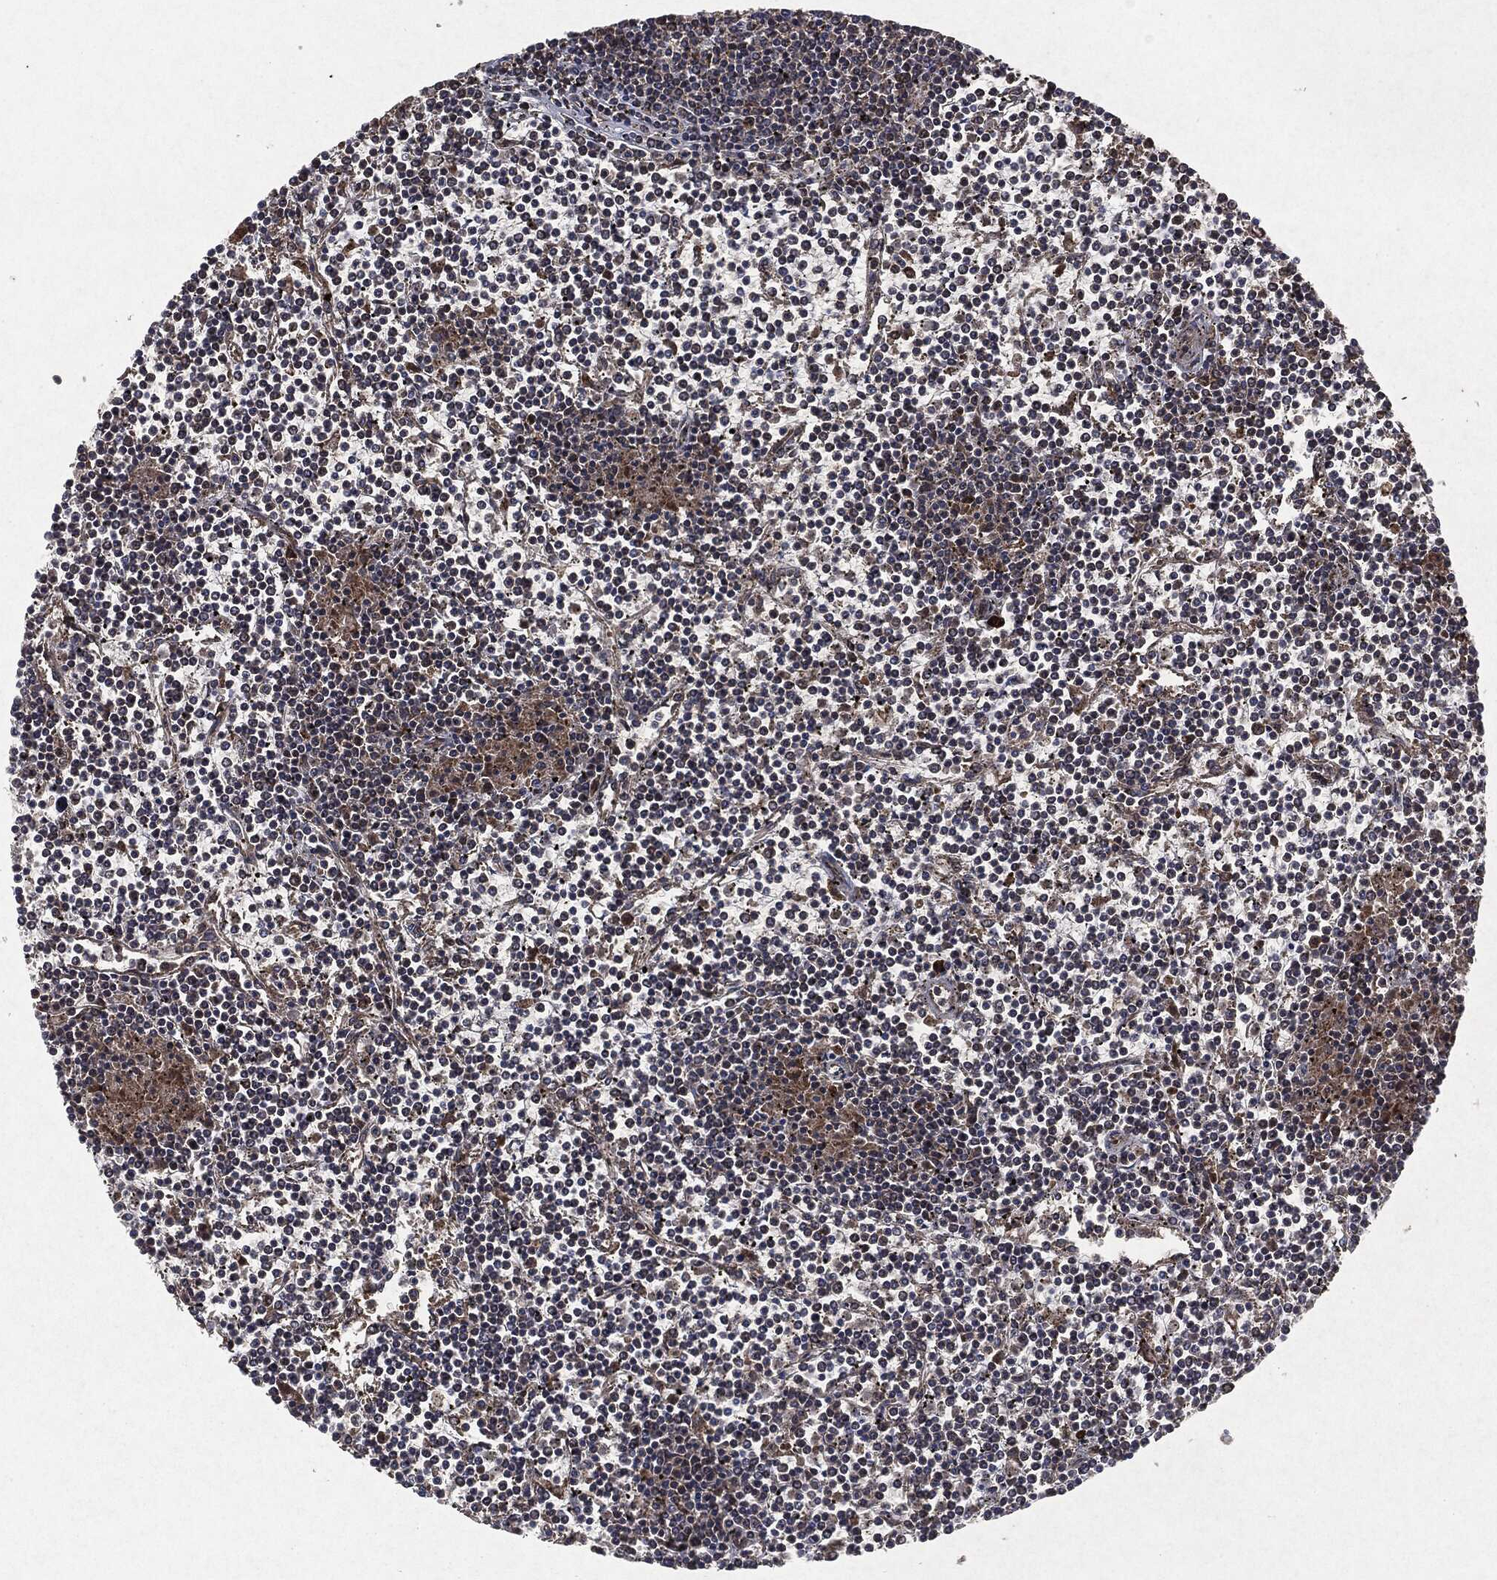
{"staining": {"intensity": "moderate", "quantity": "<25%", "location": "cytoplasmic/membranous"}, "tissue": "lymphoma", "cell_type": "Tumor cells", "image_type": "cancer", "snomed": [{"axis": "morphology", "description": "Malignant lymphoma, non-Hodgkin's type, Low grade"}, {"axis": "topography", "description": "Spleen"}], "caption": "Tumor cells demonstrate low levels of moderate cytoplasmic/membranous positivity in about <25% of cells in lymphoma.", "gene": "RAF1", "patient": {"sex": "female", "age": 19}}